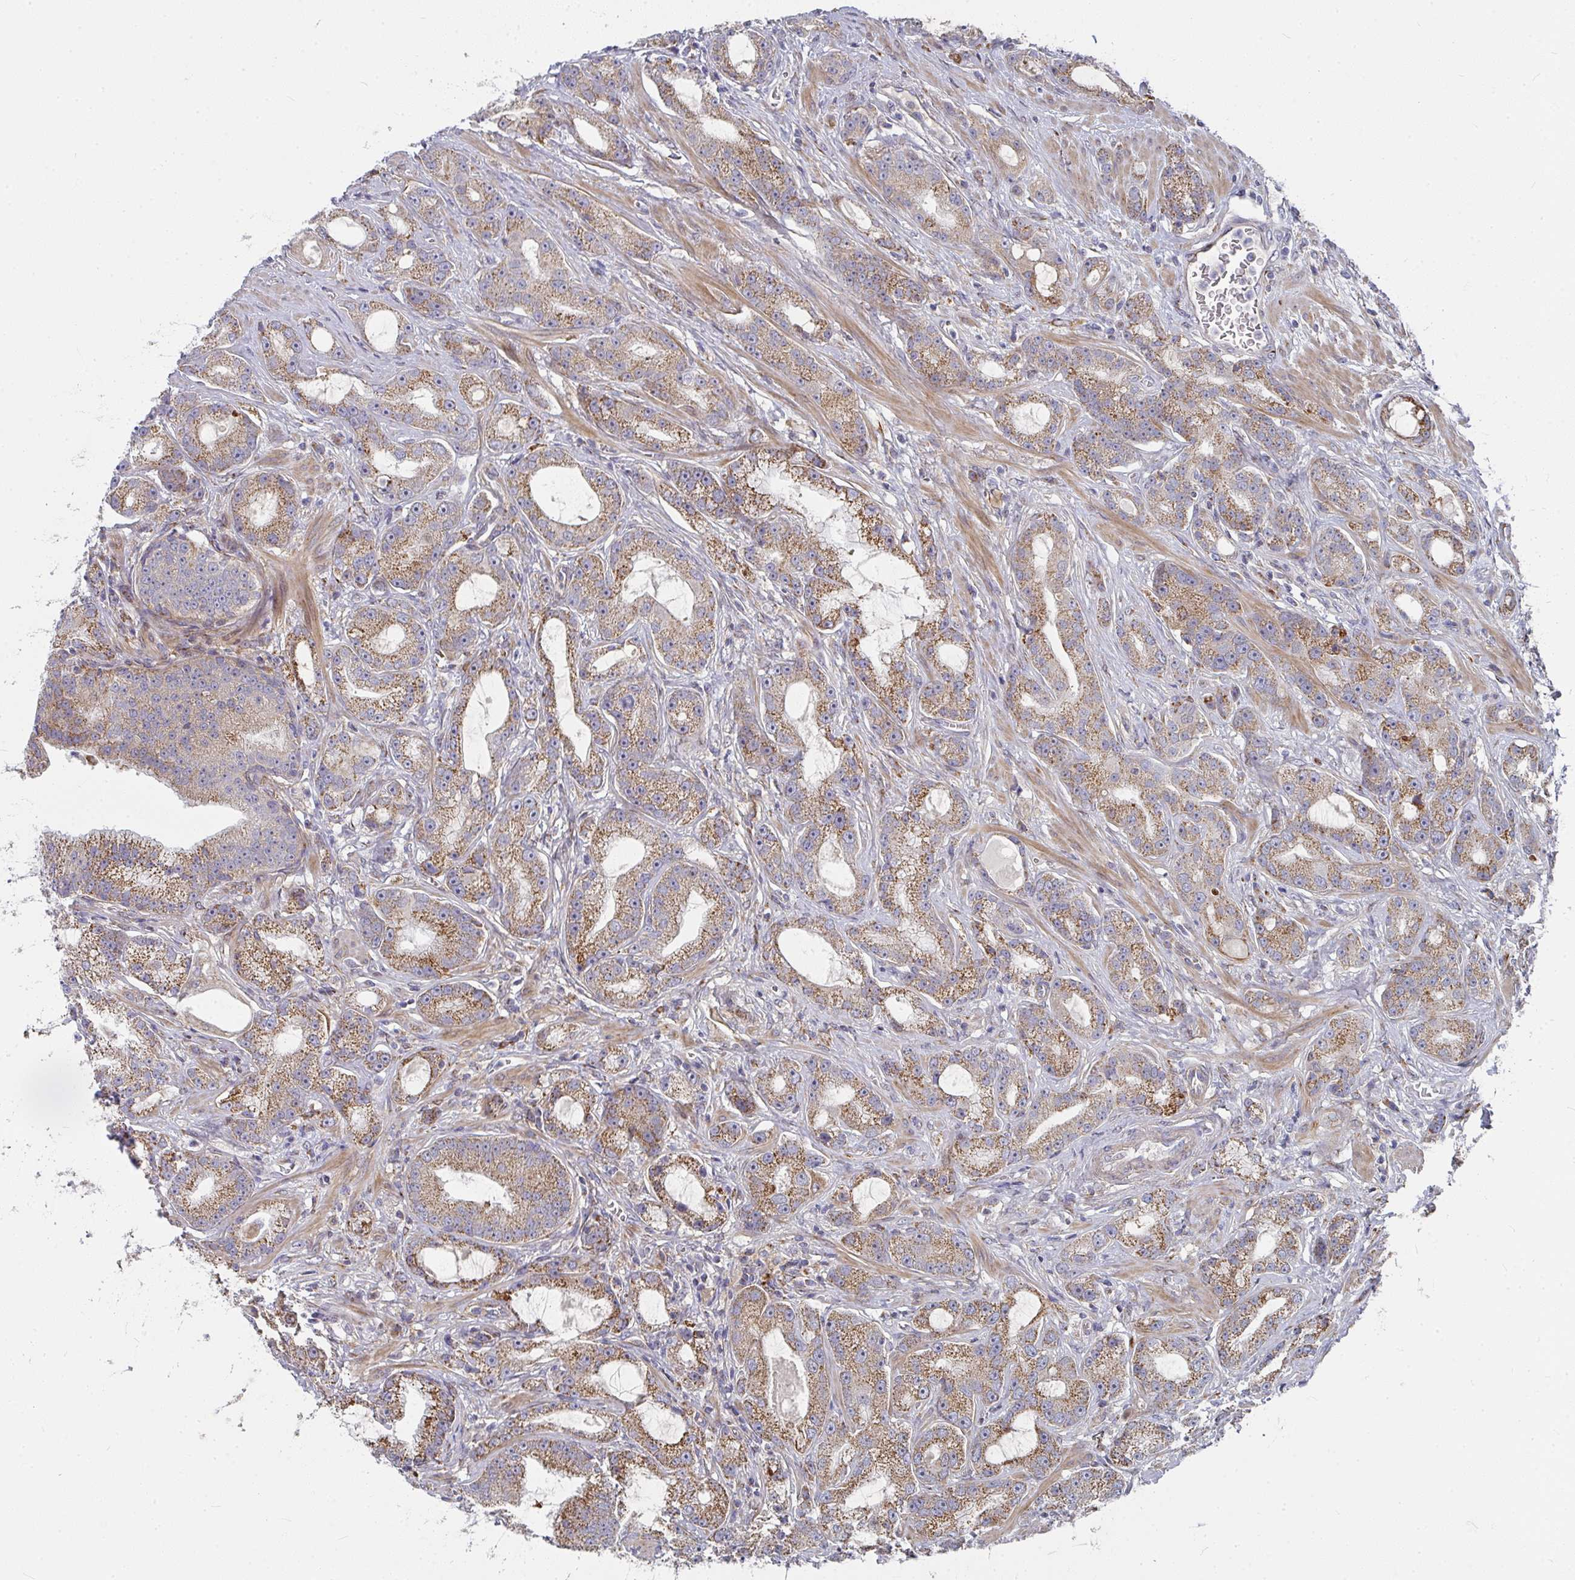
{"staining": {"intensity": "moderate", "quantity": ">75%", "location": "cytoplasmic/membranous"}, "tissue": "prostate cancer", "cell_type": "Tumor cells", "image_type": "cancer", "snomed": [{"axis": "morphology", "description": "Adenocarcinoma, High grade"}, {"axis": "topography", "description": "Prostate"}], "caption": "Prostate cancer was stained to show a protein in brown. There is medium levels of moderate cytoplasmic/membranous expression in approximately >75% of tumor cells.", "gene": "RHEBL1", "patient": {"sex": "male", "age": 65}}